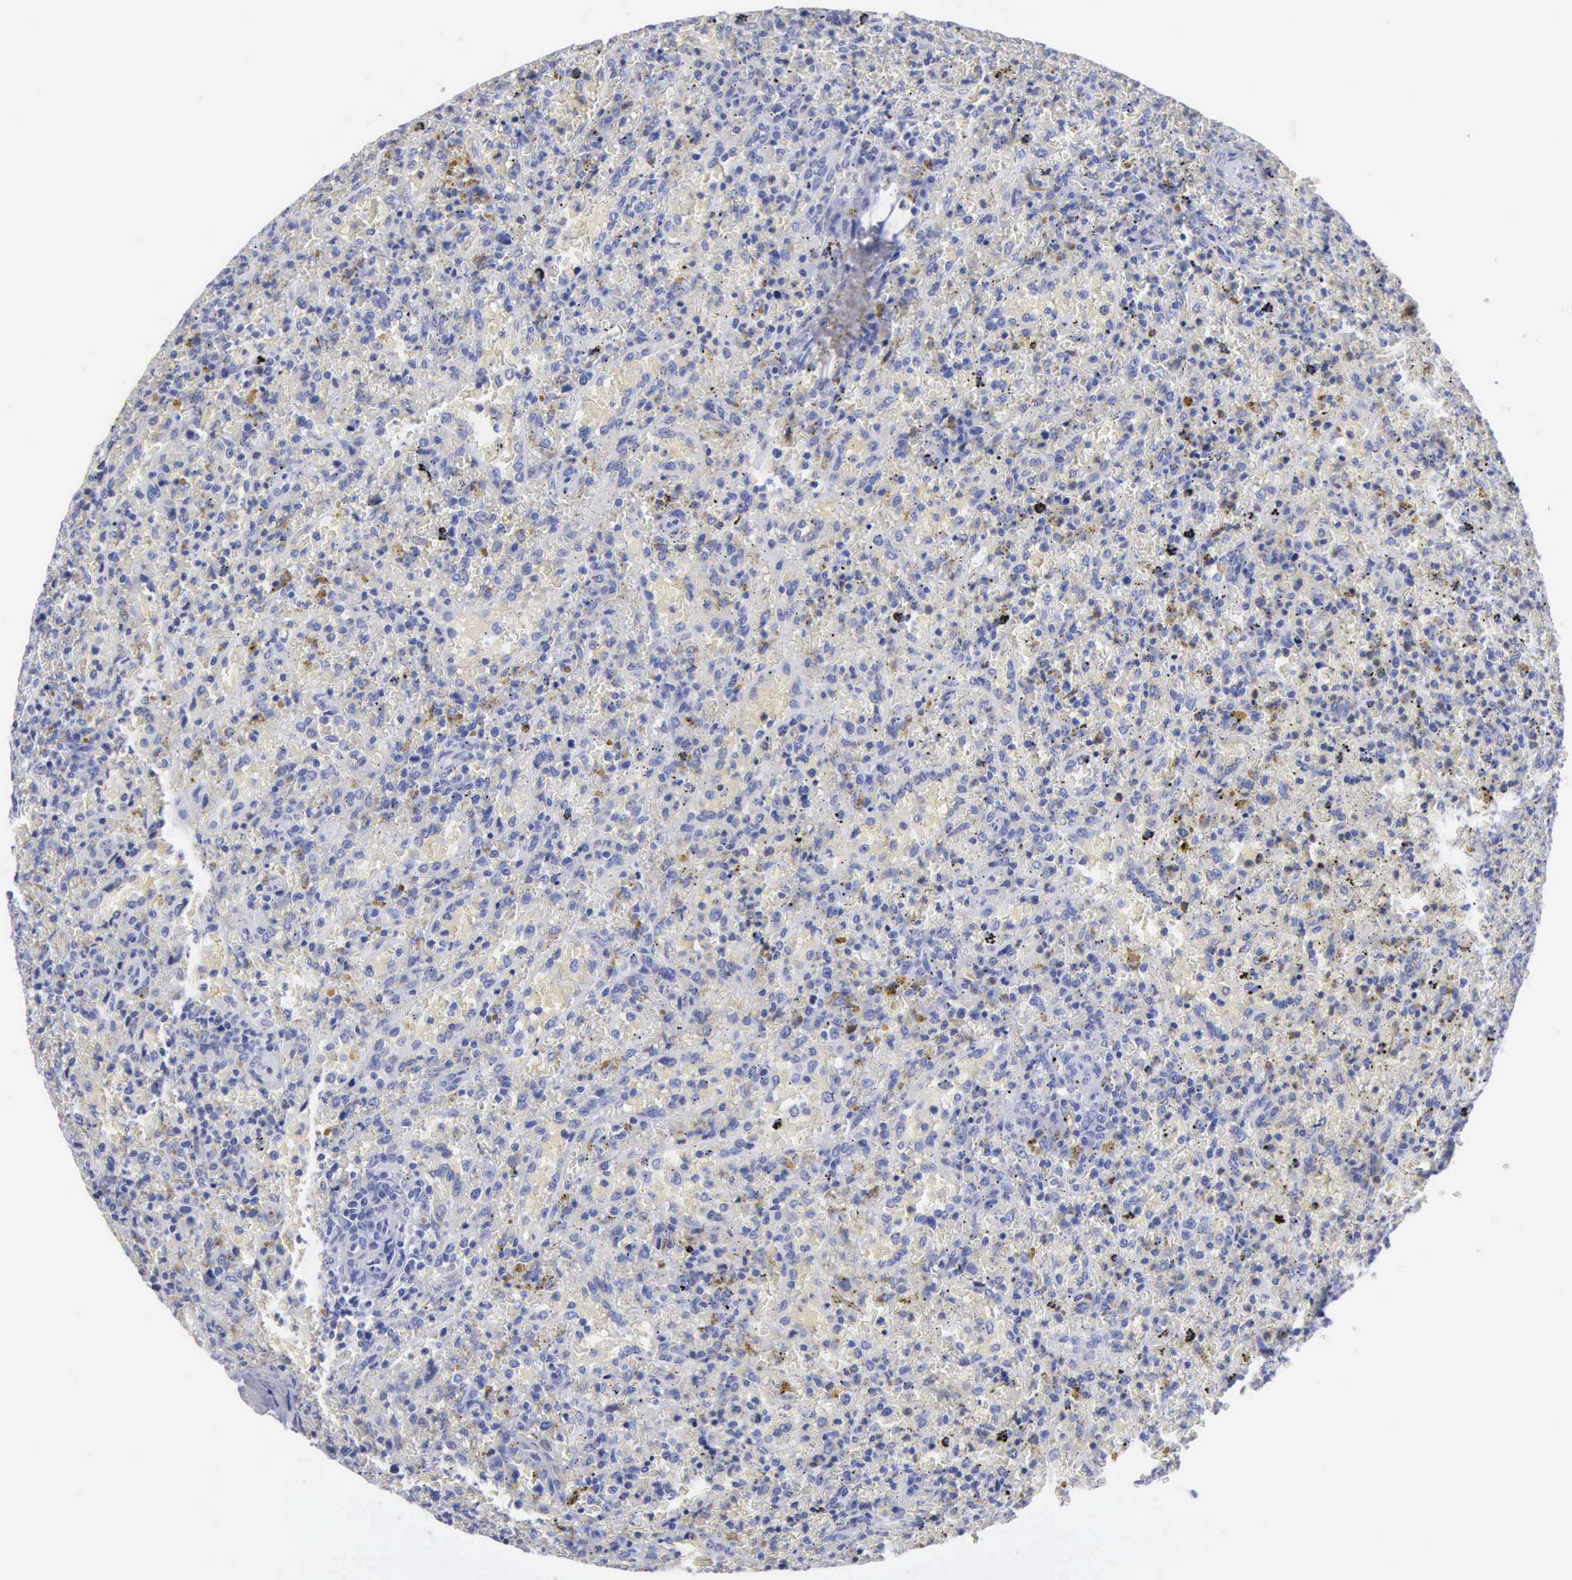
{"staining": {"intensity": "negative", "quantity": "none", "location": "none"}, "tissue": "lymphoma", "cell_type": "Tumor cells", "image_type": "cancer", "snomed": [{"axis": "morphology", "description": "Malignant lymphoma, non-Hodgkin's type, High grade"}, {"axis": "topography", "description": "Spleen"}, {"axis": "topography", "description": "Lymph node"}], "caption": "IHC micrograph of human malignant lymphoma, non-Hodgkin's type (high-grade) stained for a protein (brown), which demonstrates no staining in tumor cells. (DAB immunohistochemistry with hematoxylin counter stain).", "gene": "CYP19A1", "patient": {"sex": "female", "age": 70}}